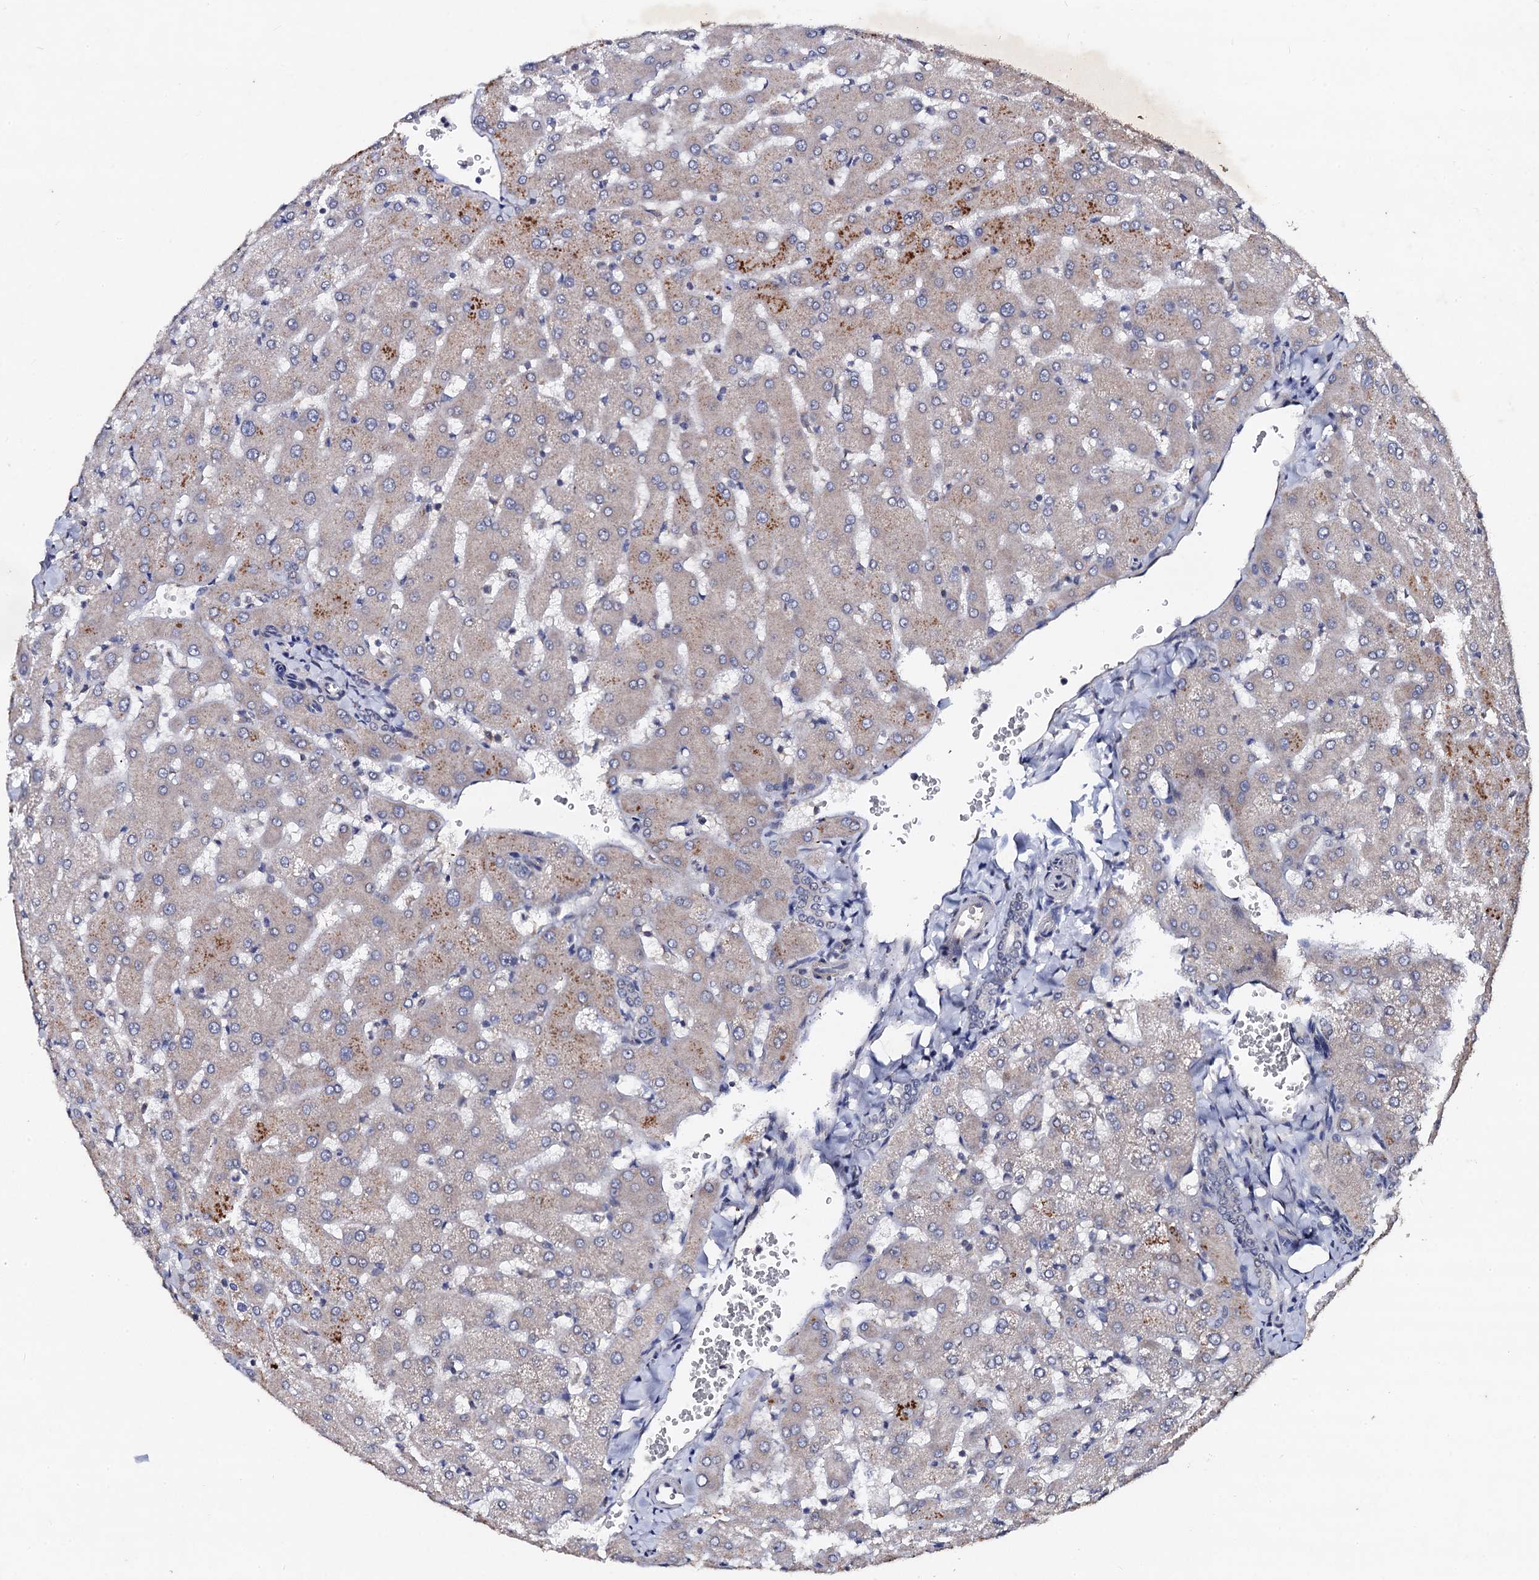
{"staining": {"intensity": "negative", "quantity": "none", "location": "none"}, "tissue": "liver", "cell_type": "Cholangiocytes", "image_type": "normal", "snomed": [{"axis": "morphology", "description": "Normal tissue, NOS"}, {"axis": "topography", "description": "Liver"}], "caption": "The immunohistochemistry (IHC) histopathology image has no significant expression in cholangiocytes of liver.", "gene": "PPTC7", "patient": {"sex": "female", "age": 63}}